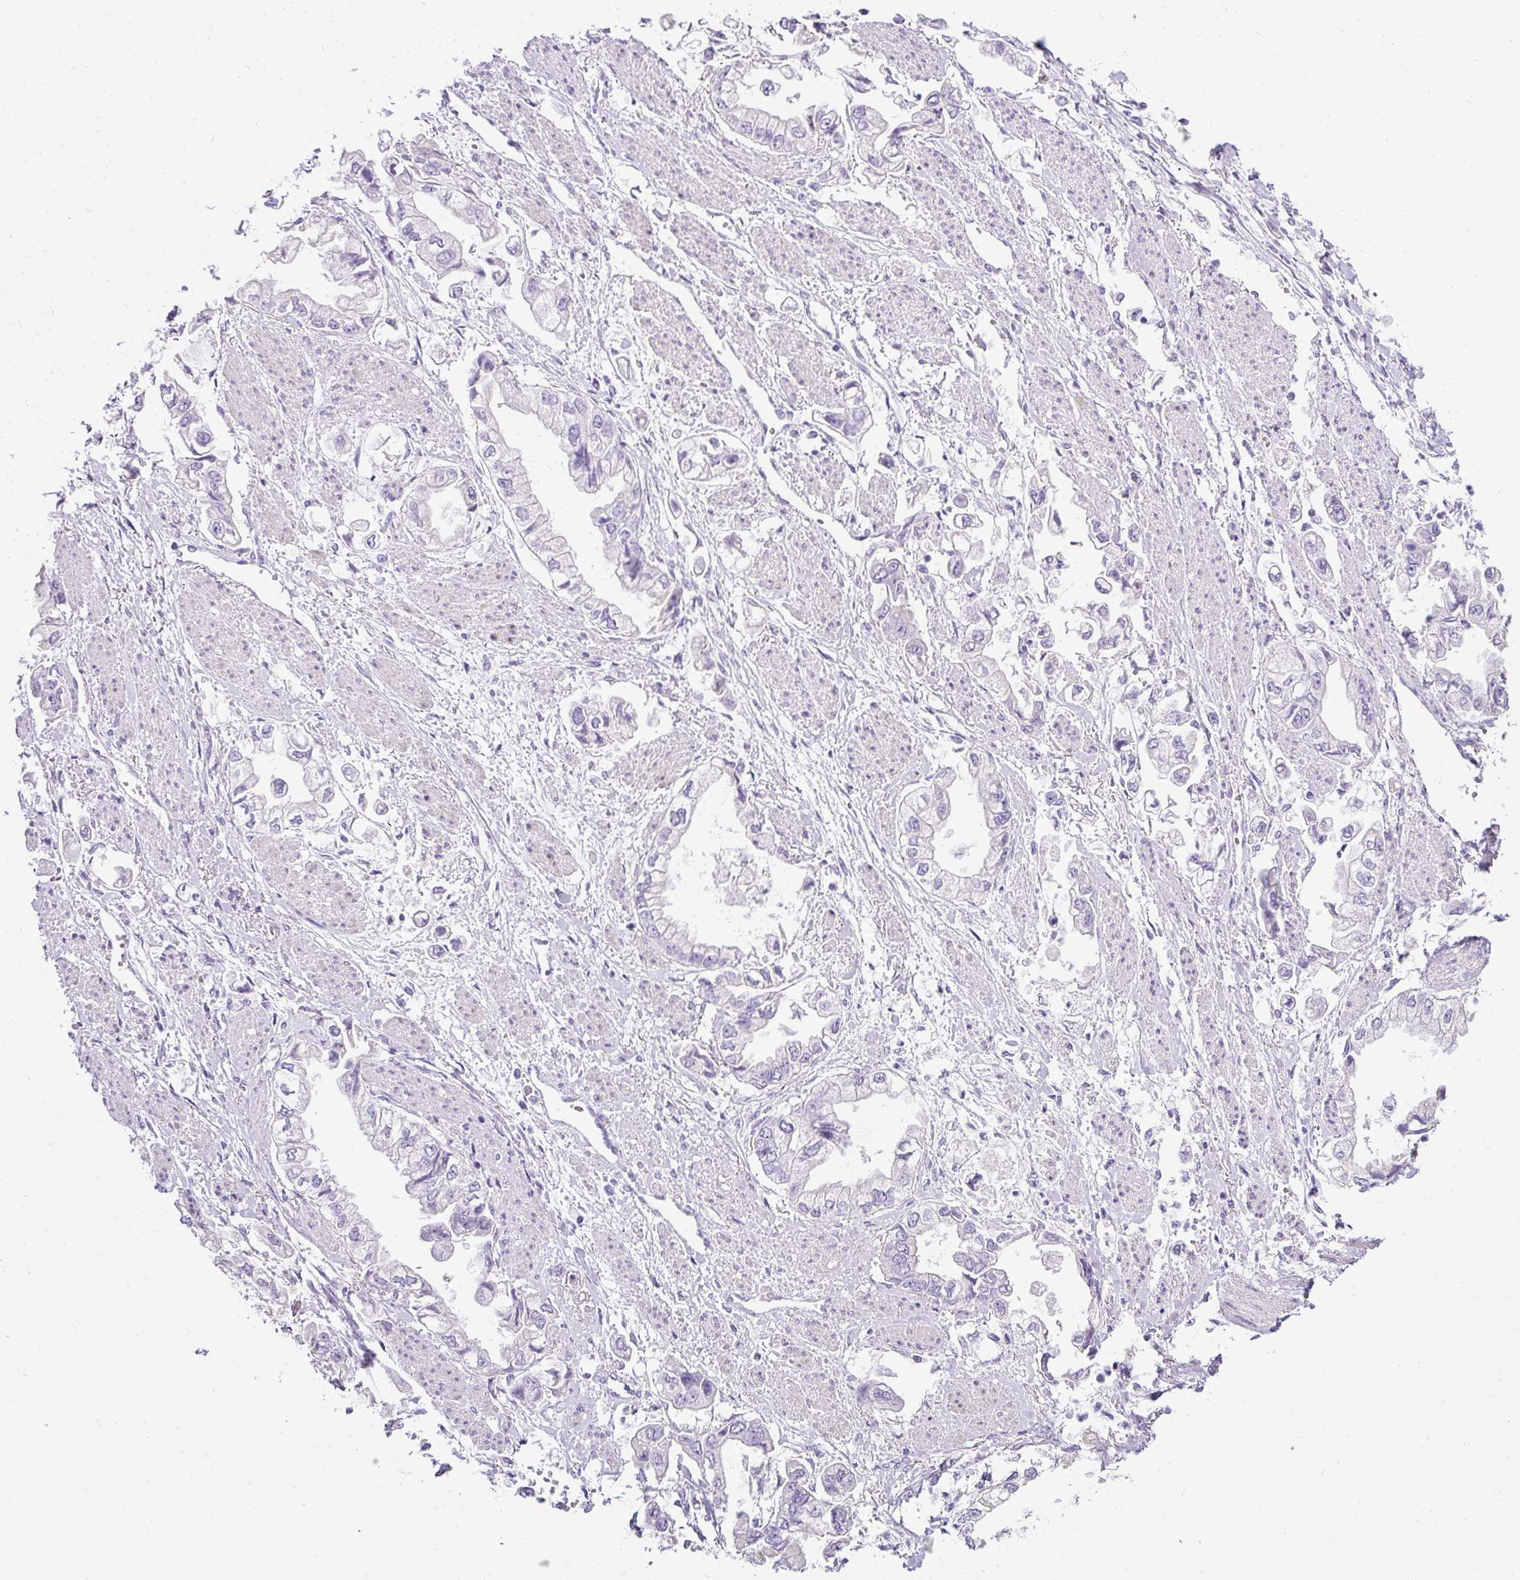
{"staining": {"intensity": "negative", "quantity": "none", "location": "none"}, "tissue": "stomach cancer", "cell_type": "Tumor cells", "image_type": "cancer", "snomed": [{"axis": "morphology", "description": "Adenocarcinoma, NOS"}, {"axis": "topography", "description": "Stomach"}], "caption": "Stomach cancer (adenocarcinoma) stained for a protein using IHC exhibits no expression tumor cells.", "gene": "C2CD4C", "patient": {"sex": "male", "age": 62}}